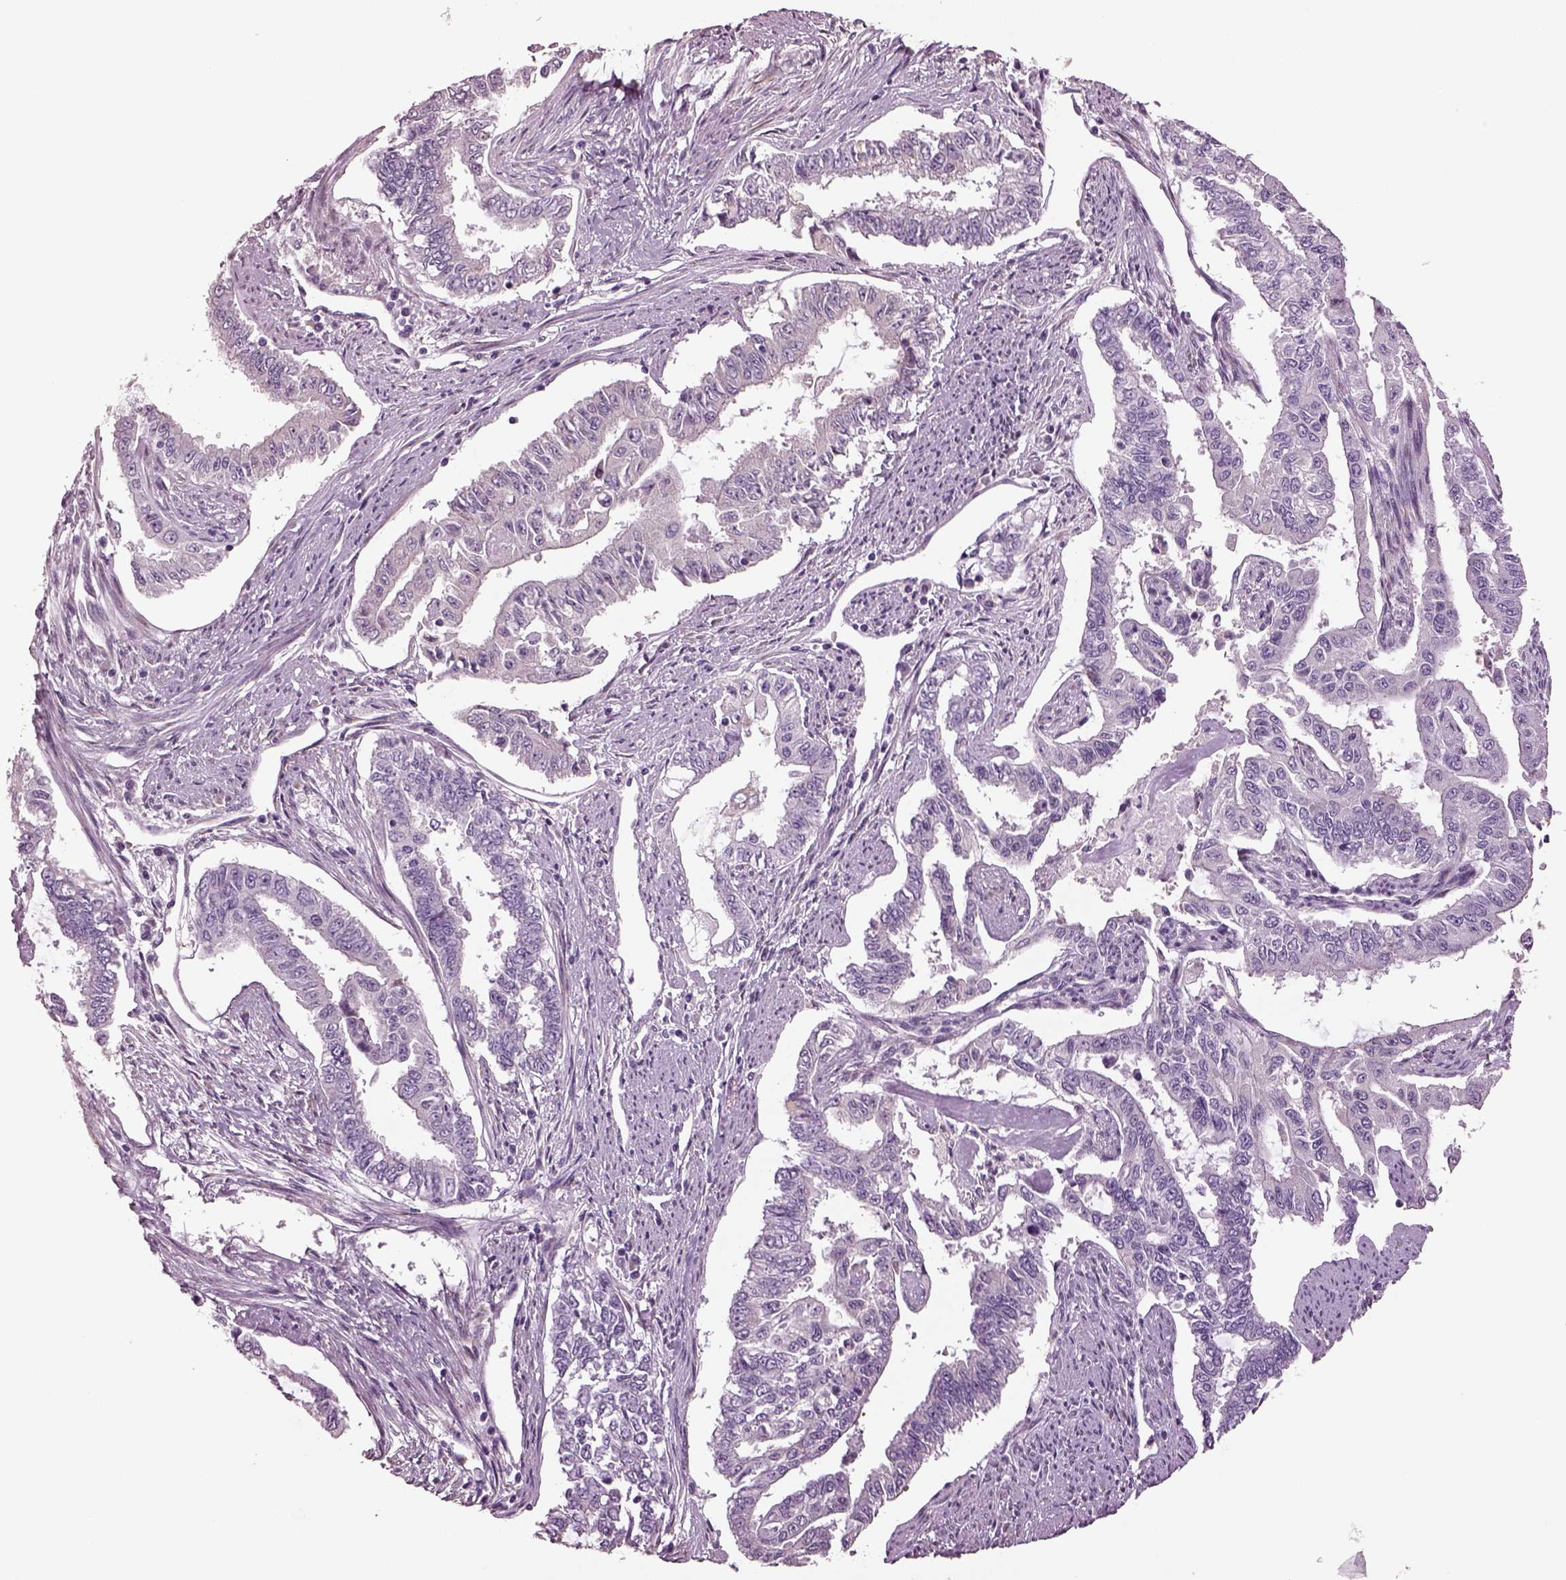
{"staining": {"intensity": "negative", "quantity": "none", "location": "none"}, "tissue": "endometrial cancer", "cell_type": "Tumor cells", "image_type": "cancer", "snomed": [{"axis": "morphology", "description": "Adenocarcinoma, NOS"}, {"axis": "topography", "description": "Uterus"}], "caption": "Micrograph shows no protein staining in tumor cells of endometrial adenocarcinoma tissue. Nuclei are stained in blue.", "gene": "GUCA1A", "patient": {"sex": "female", "age": 59}}